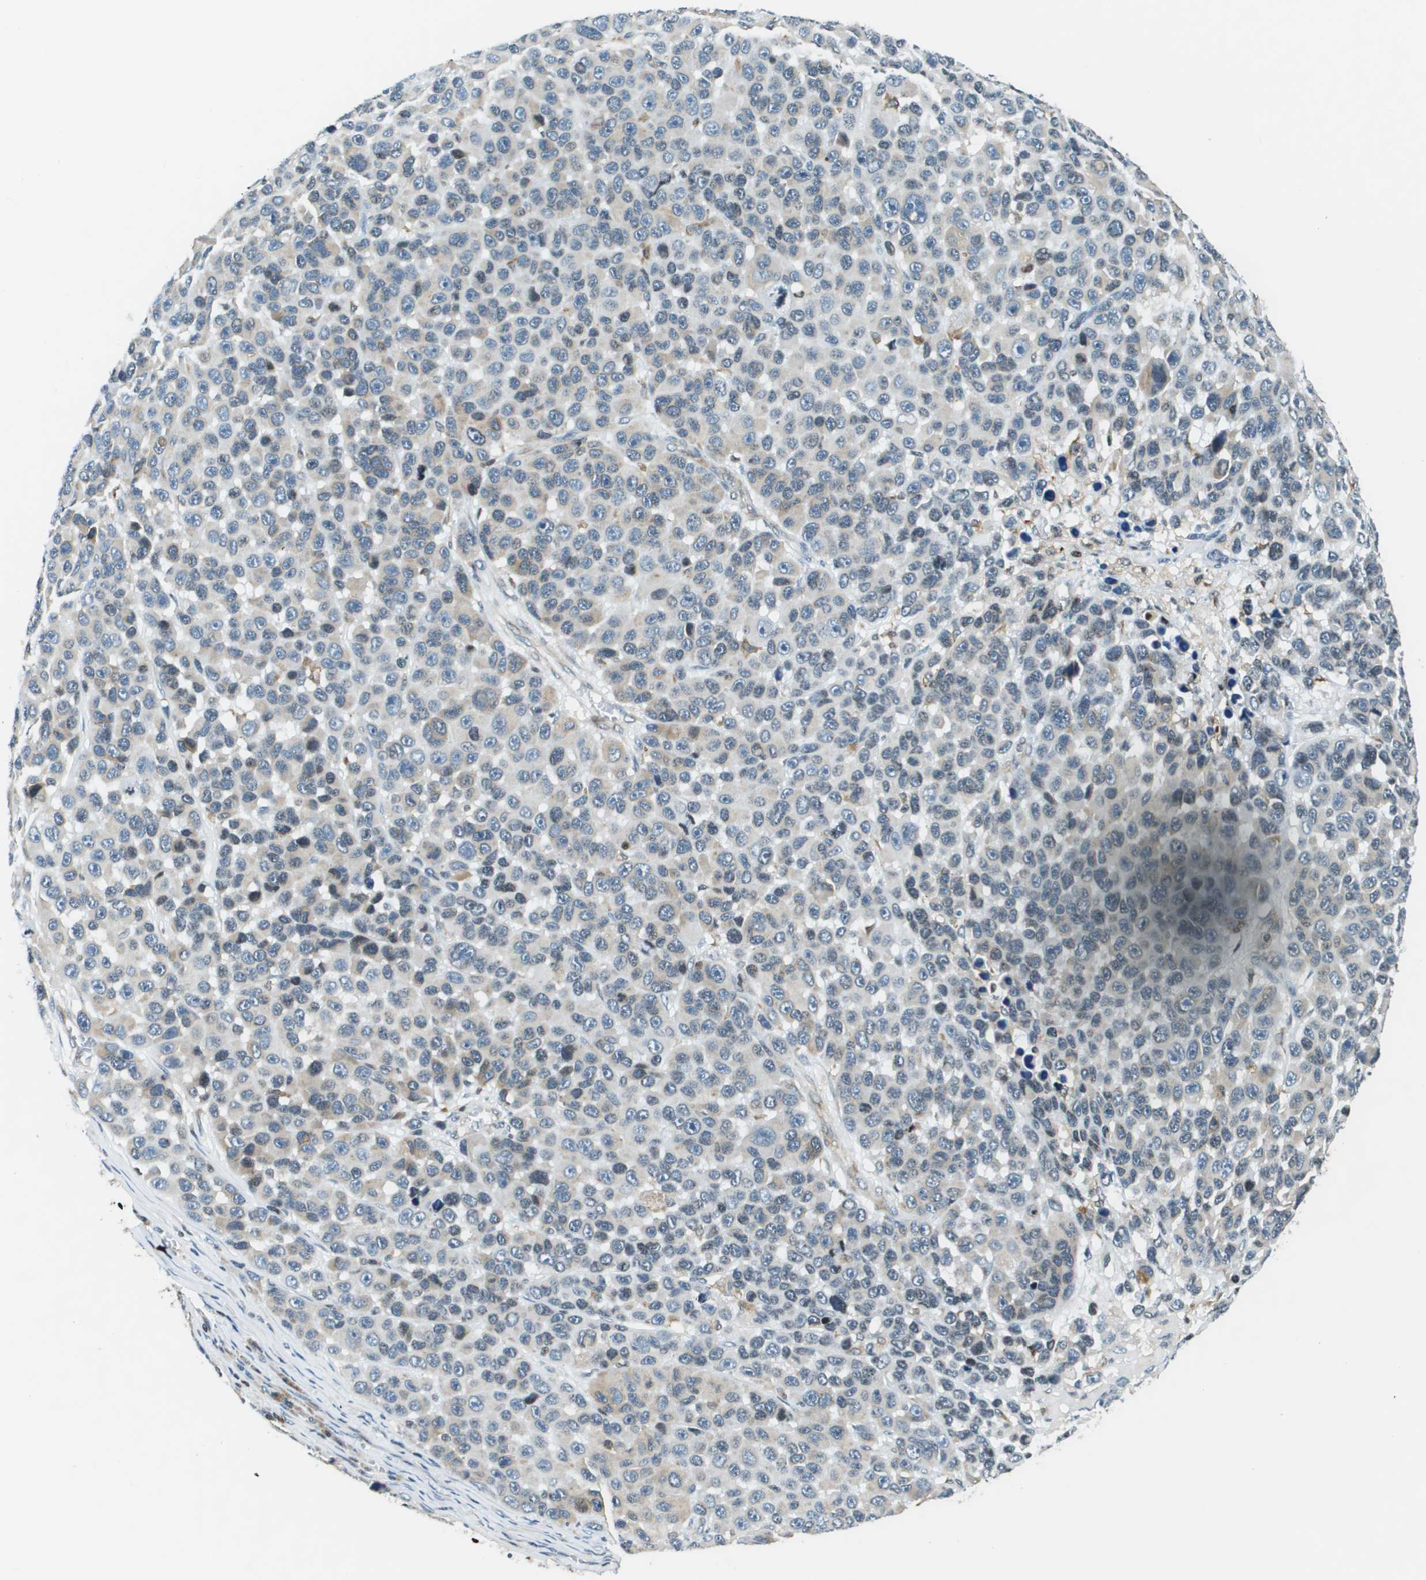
{"staining": {"intensity": "weak", "quantity": "<25%", "location": "cytoplasmic/membranous"}, "tissue": "melanoma", "cell_type": "Tumor cells", "image_type": "cancer", "snomed": [{"axis": "morphology", "description": "Malignant melanoma, NOS"}, {"axis": "topography", "description": "Skin"}], "caption": "An image of melanoma stained for a protein reveals no brown staining in tumor cells.", "gene": "ESYT1", "patient": {"sex": "male", "age": 53}}